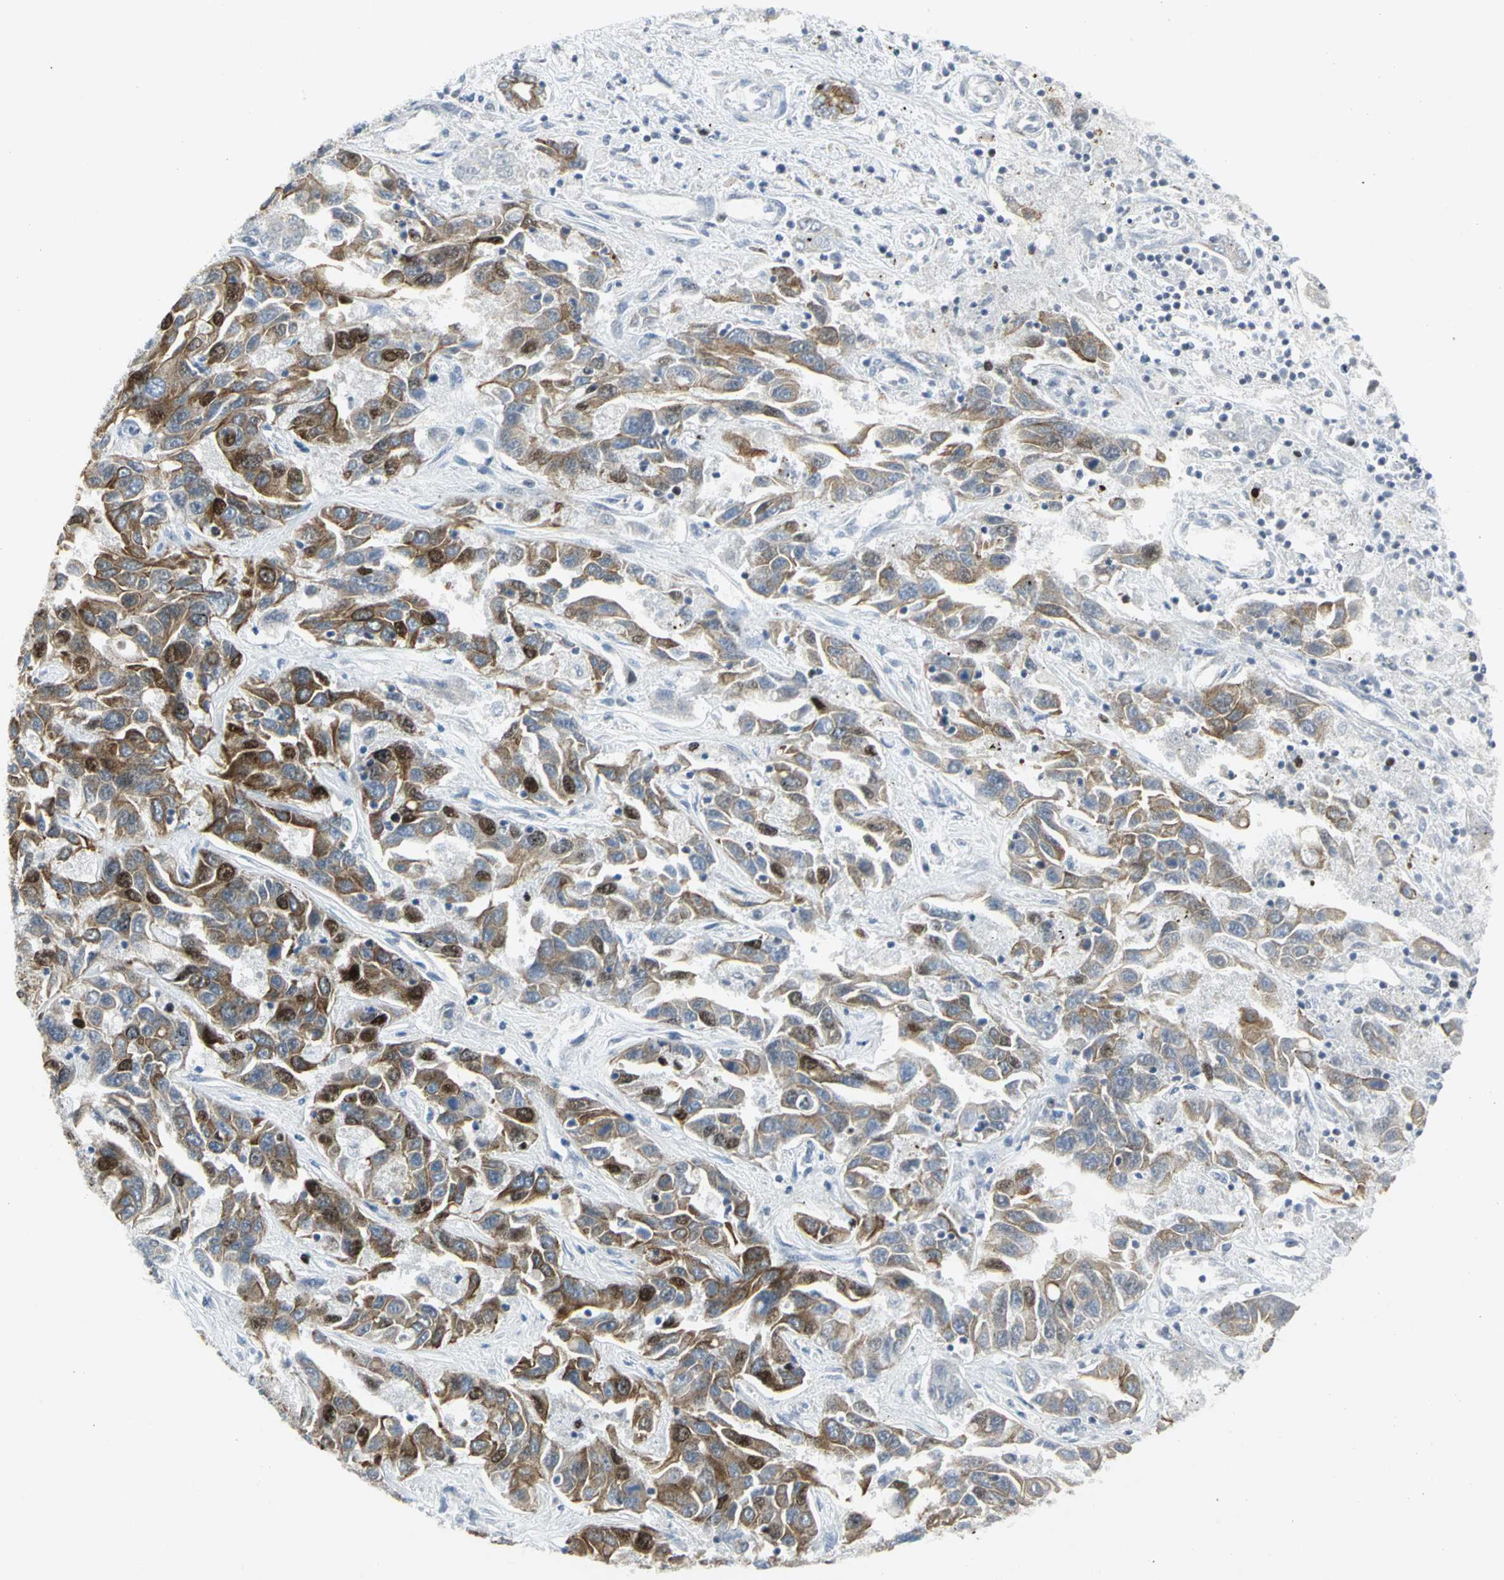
{"staining": {"intensity": "strong", "quantity": "25%-75%", "location": "cytoplasmic/membranous"}, "tissue": "liver cancer", "cell_type": "Tumor cells", "image_type": "cancer", "snomed": [{"axis": "morphology", "description": "Cholangiocarcinoma"}, {"axis": "topography", "description": "Liver"}], "caption": "Liver cancer (cholangiocarcinoma) tissue shows strong cytoplasmic/membranous positivity in about 25%-75% of tumor cells, visualized by immunohistochemistry. The staining is performed using DAB (3,3'-diaminobenzidine) brown chromogen to label protein expression. The nuclei are counter-stained blue using hematoxylin.", "gene": "RPA1", "patient": {"sex": "female", "age": 52}}